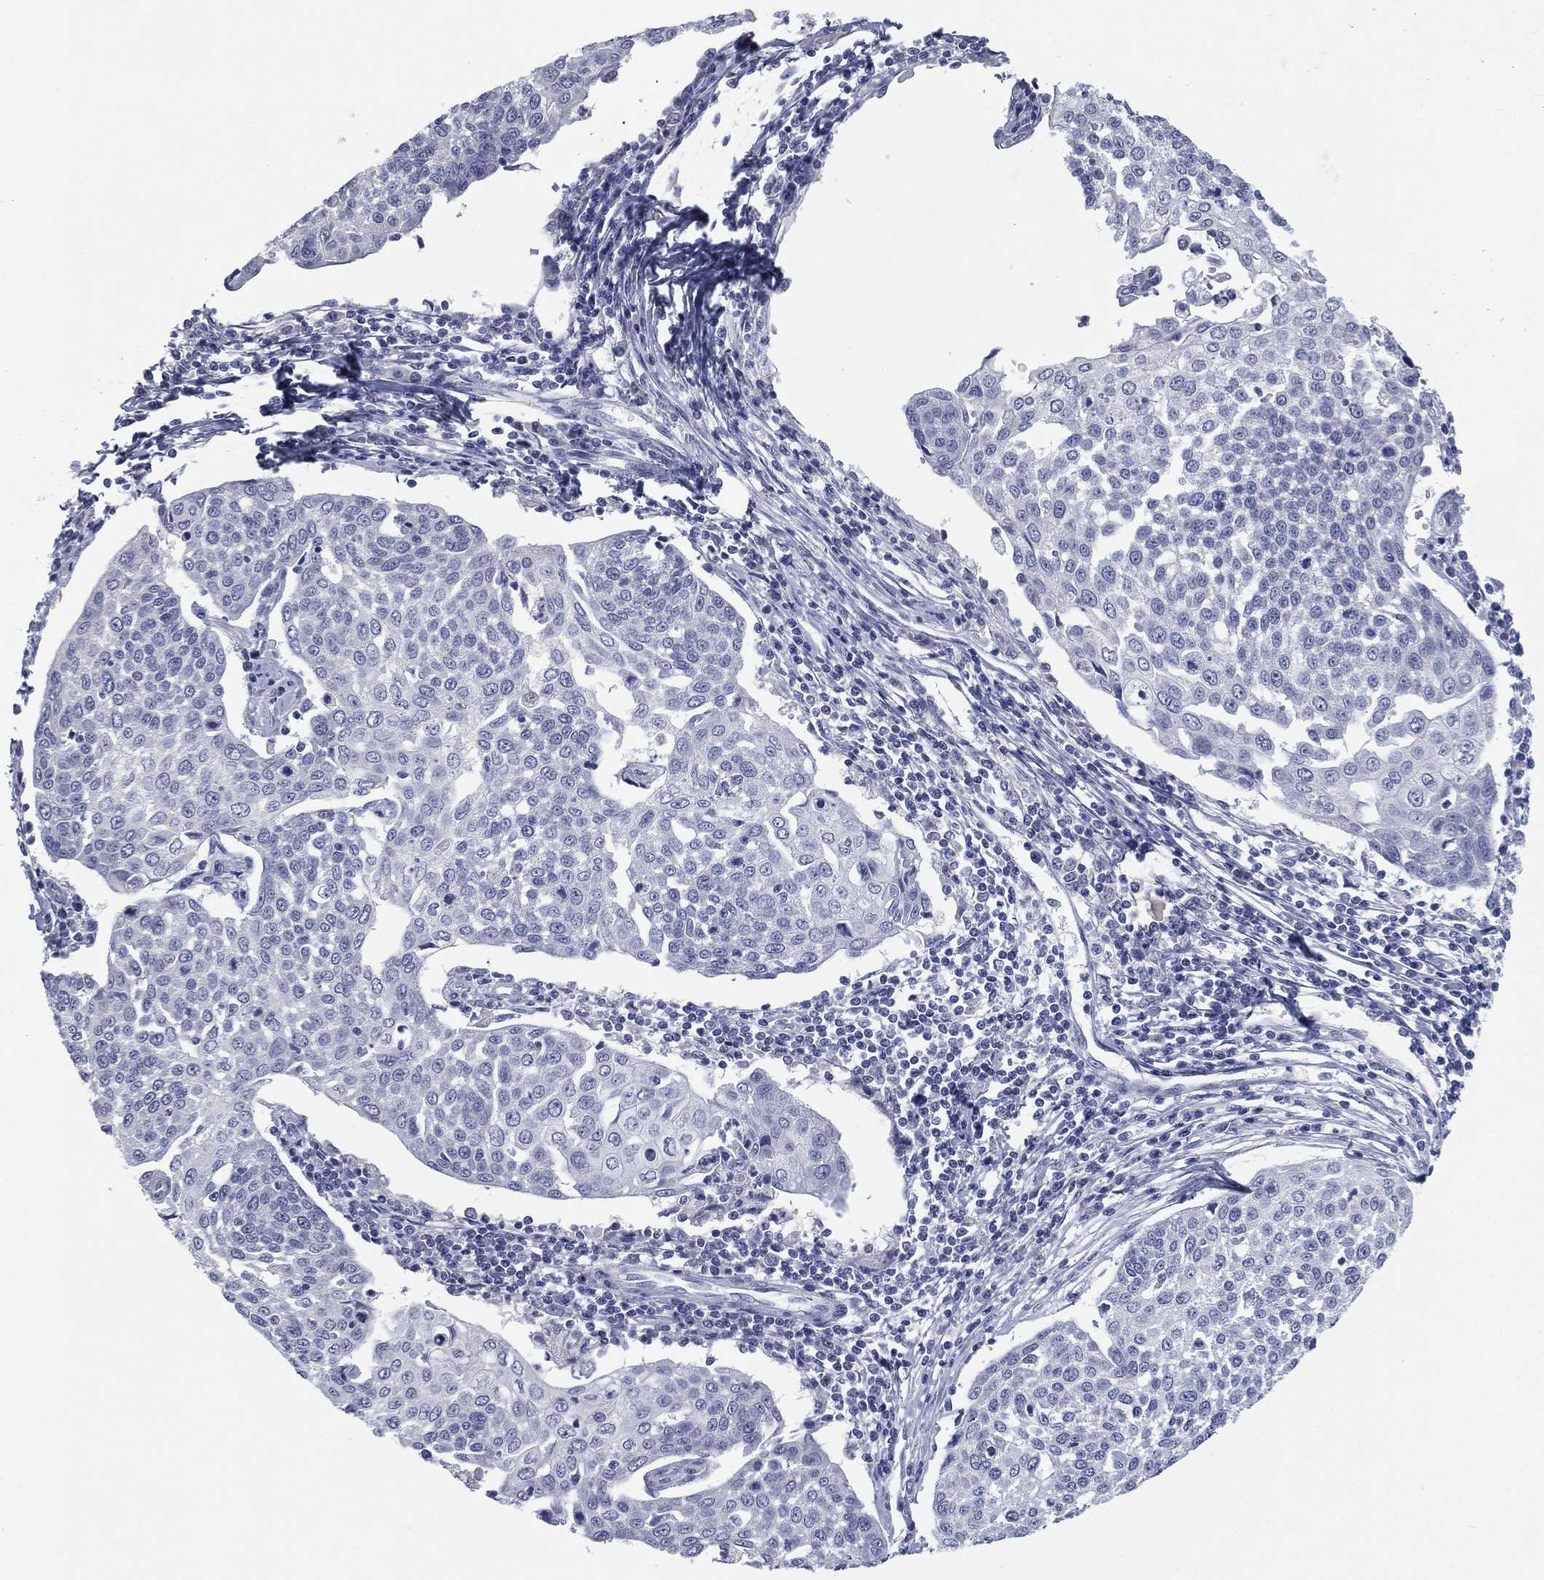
{"staining": {"intensity": "negative", "quantity": "none", "location": "none"}, "tissue": "cervical cancer", "cell_type": "Tumor cells", "image_type": "cancer", "snomed": [{"axis": "morphology", "description": "Squamous cell carcinoma, NOS"}, {"axis": "topography", "description": "Cervix"}], "caption": "An immunohistochemistry photomicrograph of squamous cell carcinoma (cervical) is shown. There is no staining in tumor cells of squamous cell carcinoma (cervical).", "gene": "KRT35", "patient": {"sex": "female", "age": 34}}